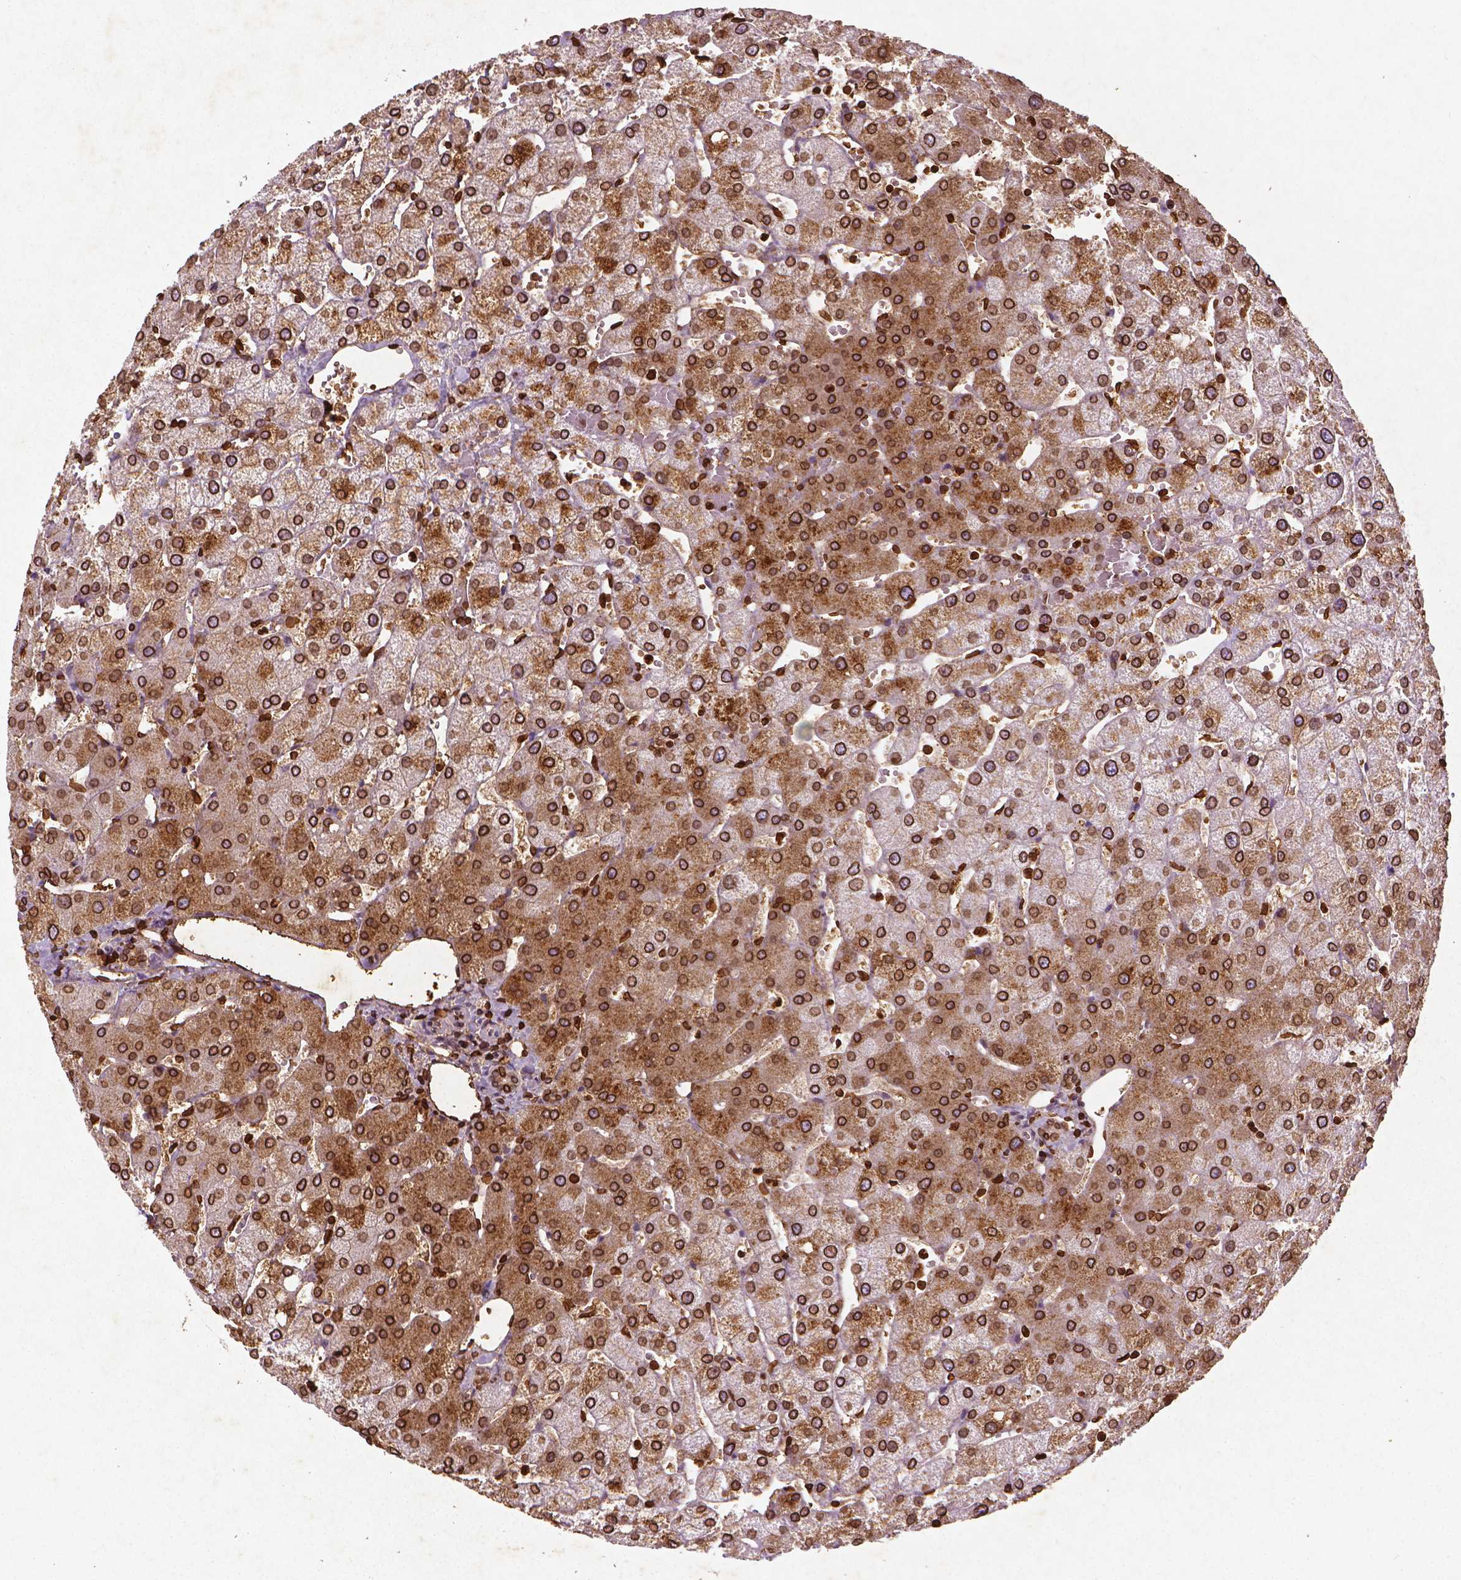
{"staining": {"intensity": "moderate", "quantity": ">75%", "location": "cytoplasmic/membranous,nuclear"}, "tissue": "liver", "cell_type": "Cholangiocytes", "image_type": "normal", "snomed": [{"axis": "morphology", "description": "Normal tissue, NOS"}, {"axis": "topography", "description": "Liver"}], "caption": "Immunohistochemistry (DAB) staining of normal liver exhibits moderate cytoplasmic/membranous,nuclear protein positivity in approximately >75% of cholangiocytes.", "gene": "LMNB1", "patient": {"sex": "female", "age": 54}}